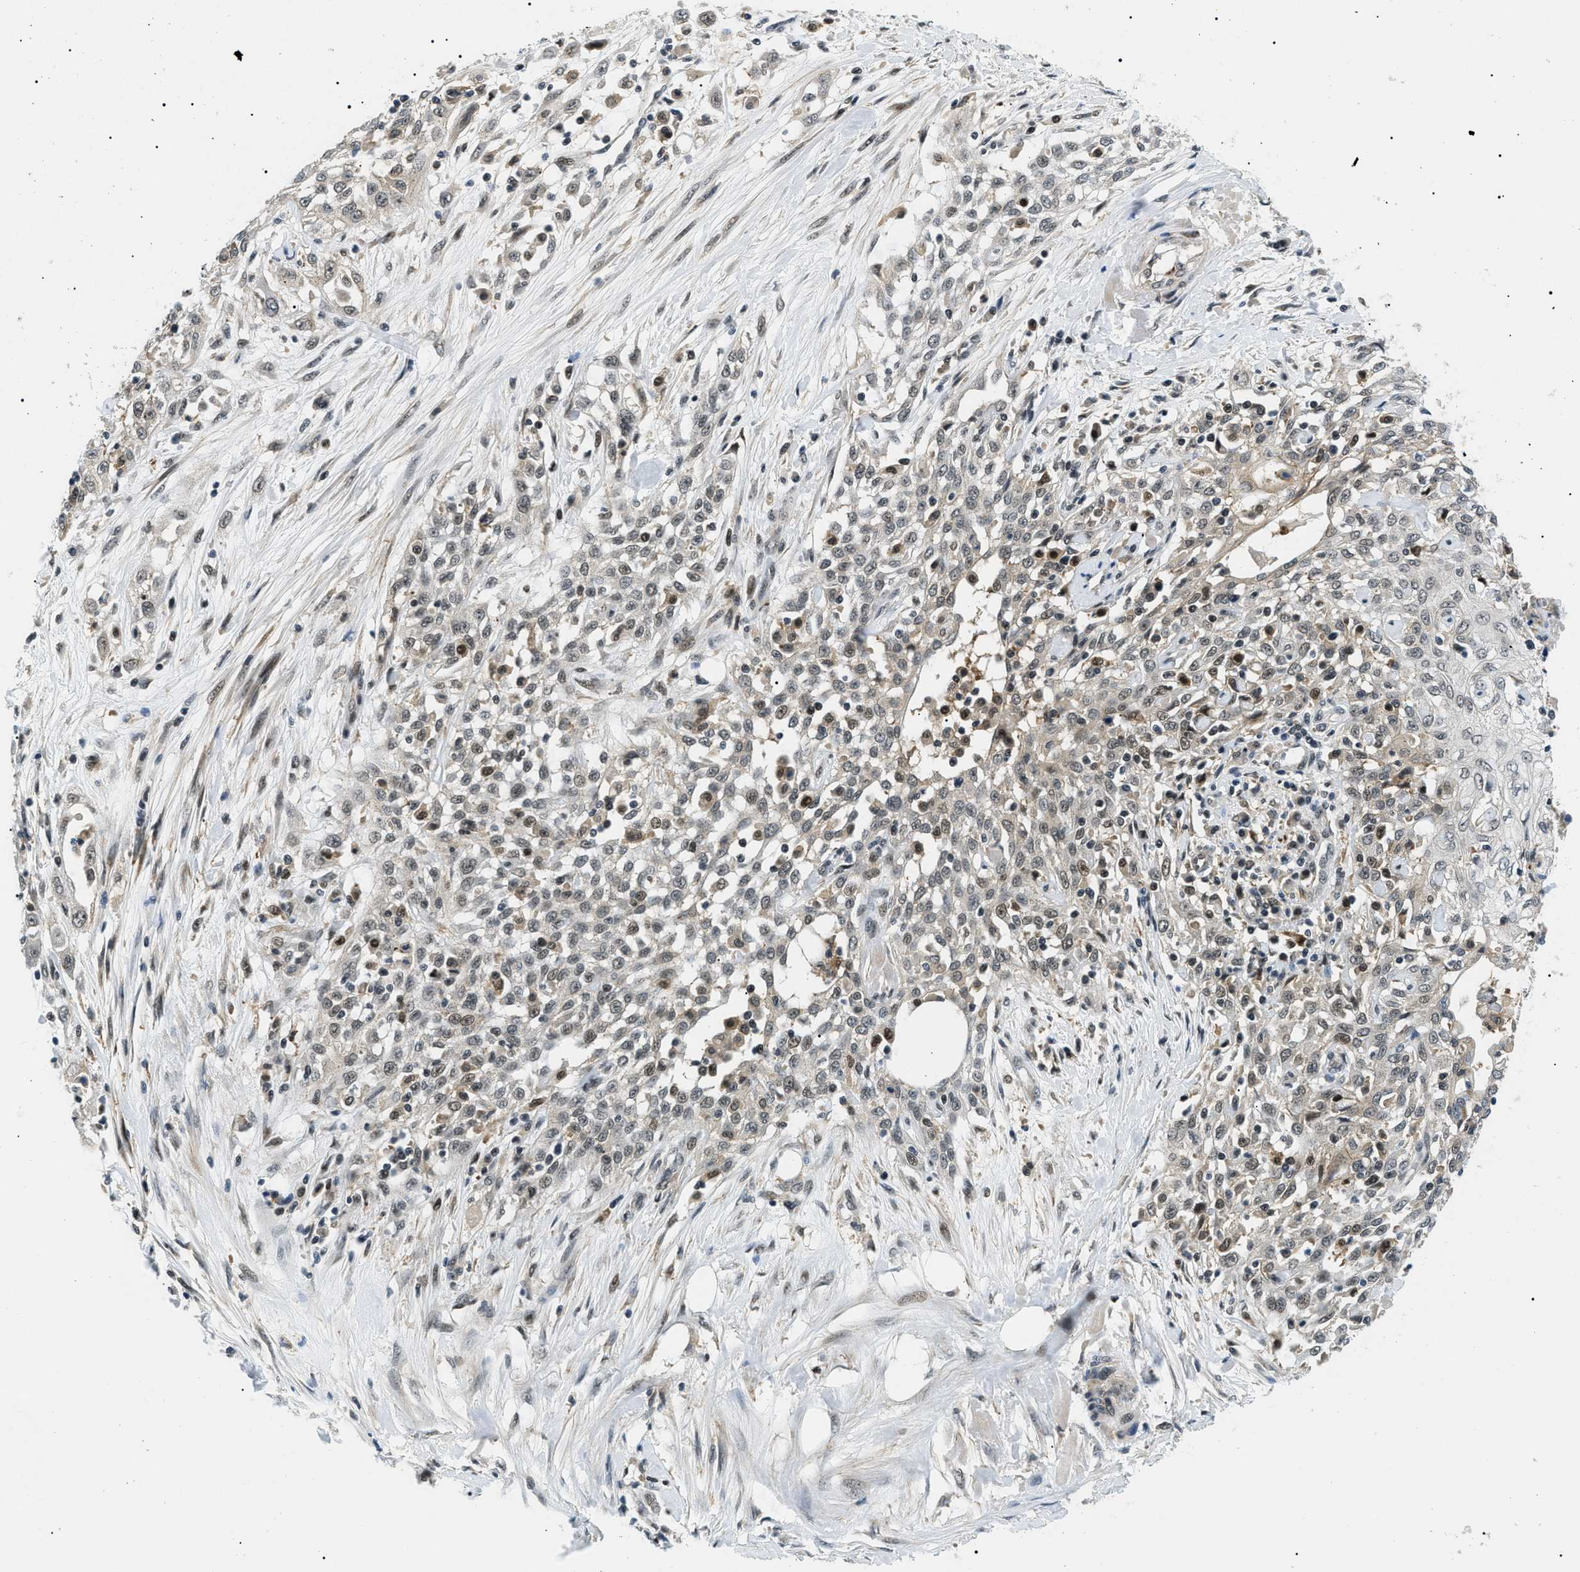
{"staining": {"intensity": "weak", "quantity": "25%-75%", "location": "nuclear"}, "tissue": "skin cancer", "cell_type": "Tumor cells", "image_type": "cancer", "snomed": [{"axis": "morphology", "description": "Squamous cell carcinoma, NOS"}, {"axis": "morphology", "description": "Squamous cell carcinoma, metastatic, NOS"}, {"axis": "topography", "description": "Skin"}, {"axis": "topography", "description": "Lymph node"}], "caption": "A brown stain labels weak nuclear positivity of a protein in human skin cancer tumor cells.", "gene": "RBM15", "patient": {"sex": "male", "age": 75}}